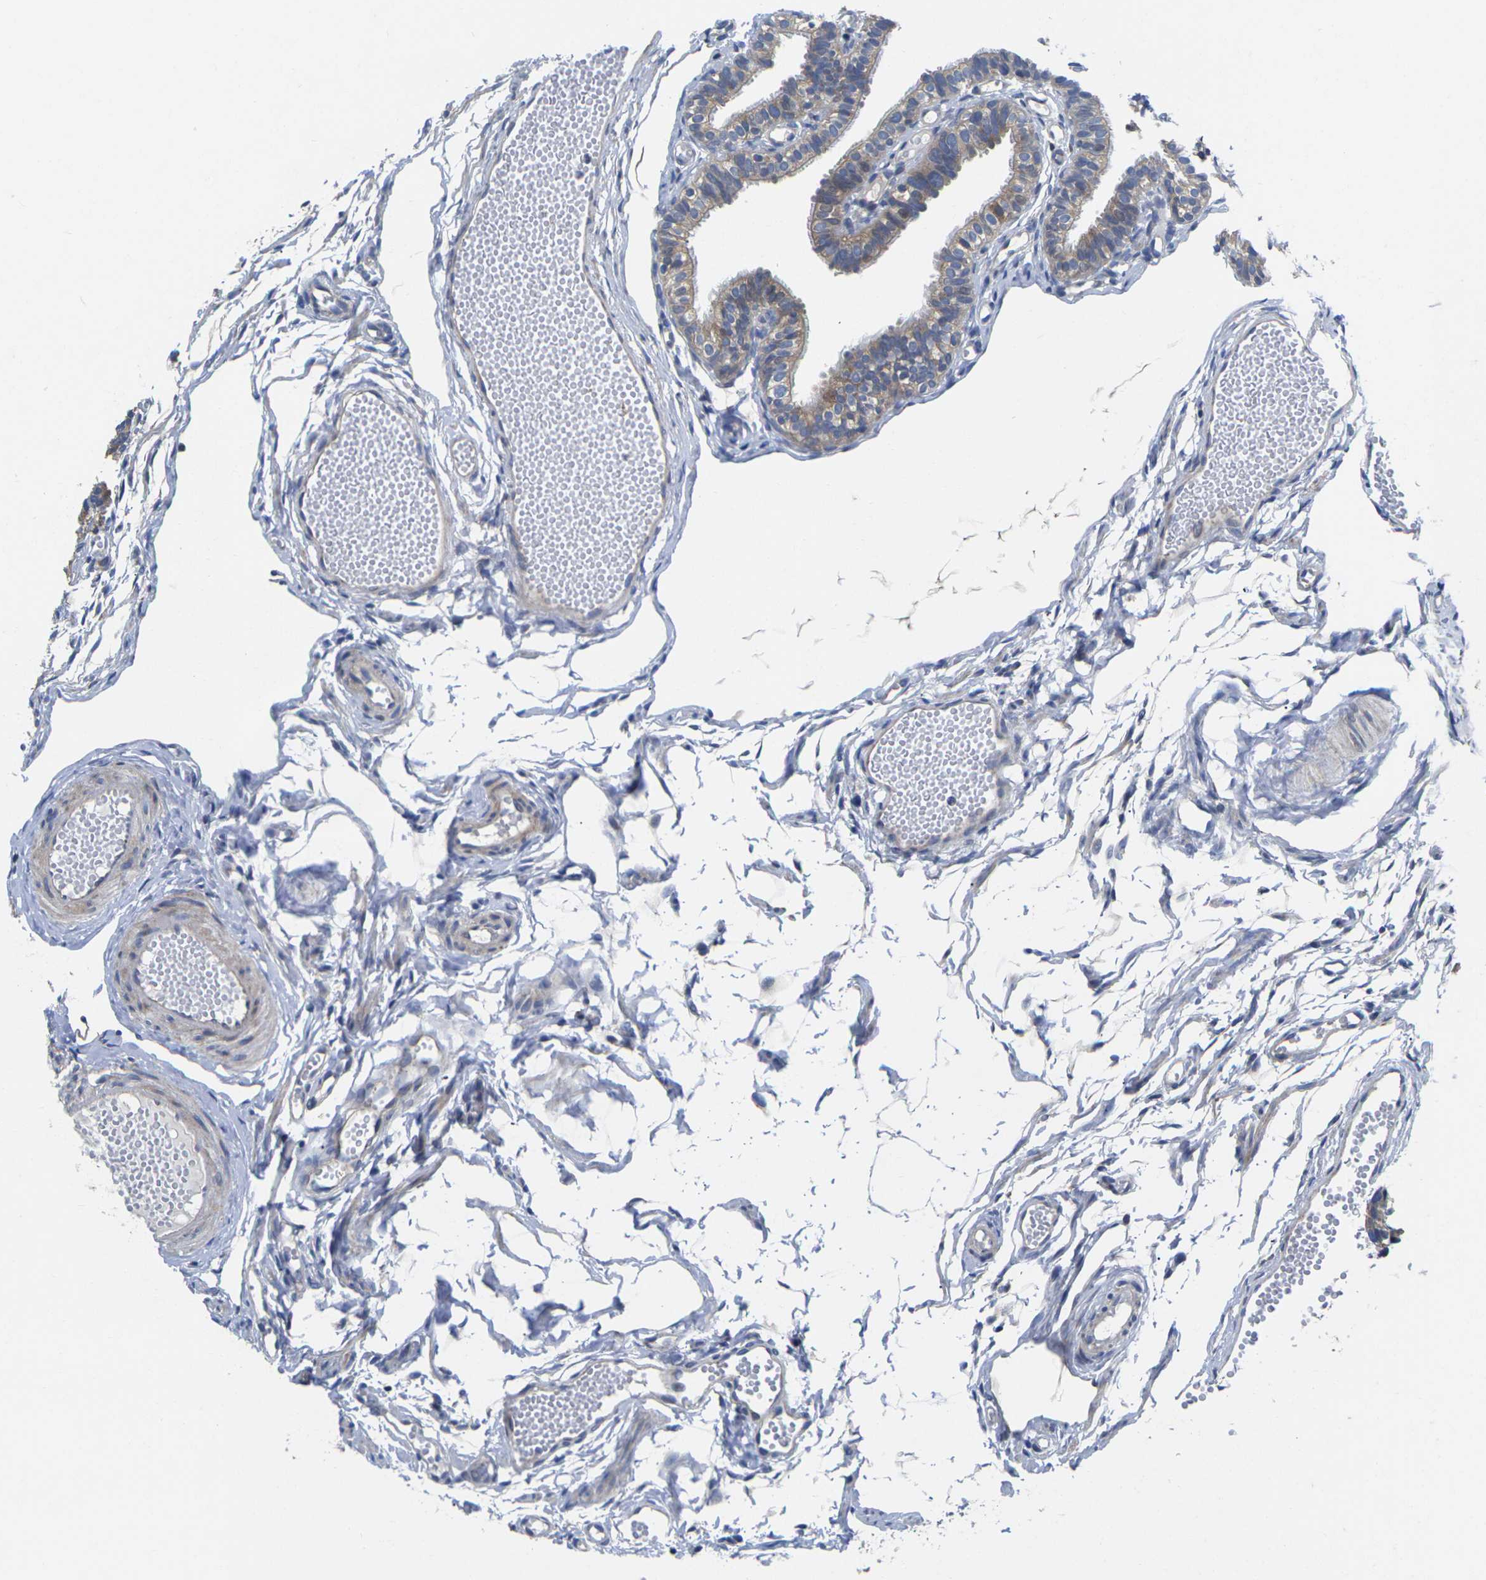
{"staining": {"intensity": "moderate", "quantity": ">75%", "location": "cytoplasmic/membranous"}, "tissue": "fallopian tube", "cell_type": "Glandular cells", "image_type": "normal", "snomed": [{"axis": "morphology", "description": "Normal tissue, NOS"}, {"axis": "topography", "description": "Fallopian tube"}, {"axis": "topography", "description": "Placenta"}], "caption": "Fallopian tube stained for a protein reveals moderate cytoplasmic/membranous positivity in glandular cells.", "gene": "TMCC2", "patient": {"sex": "female", "age": 34}}